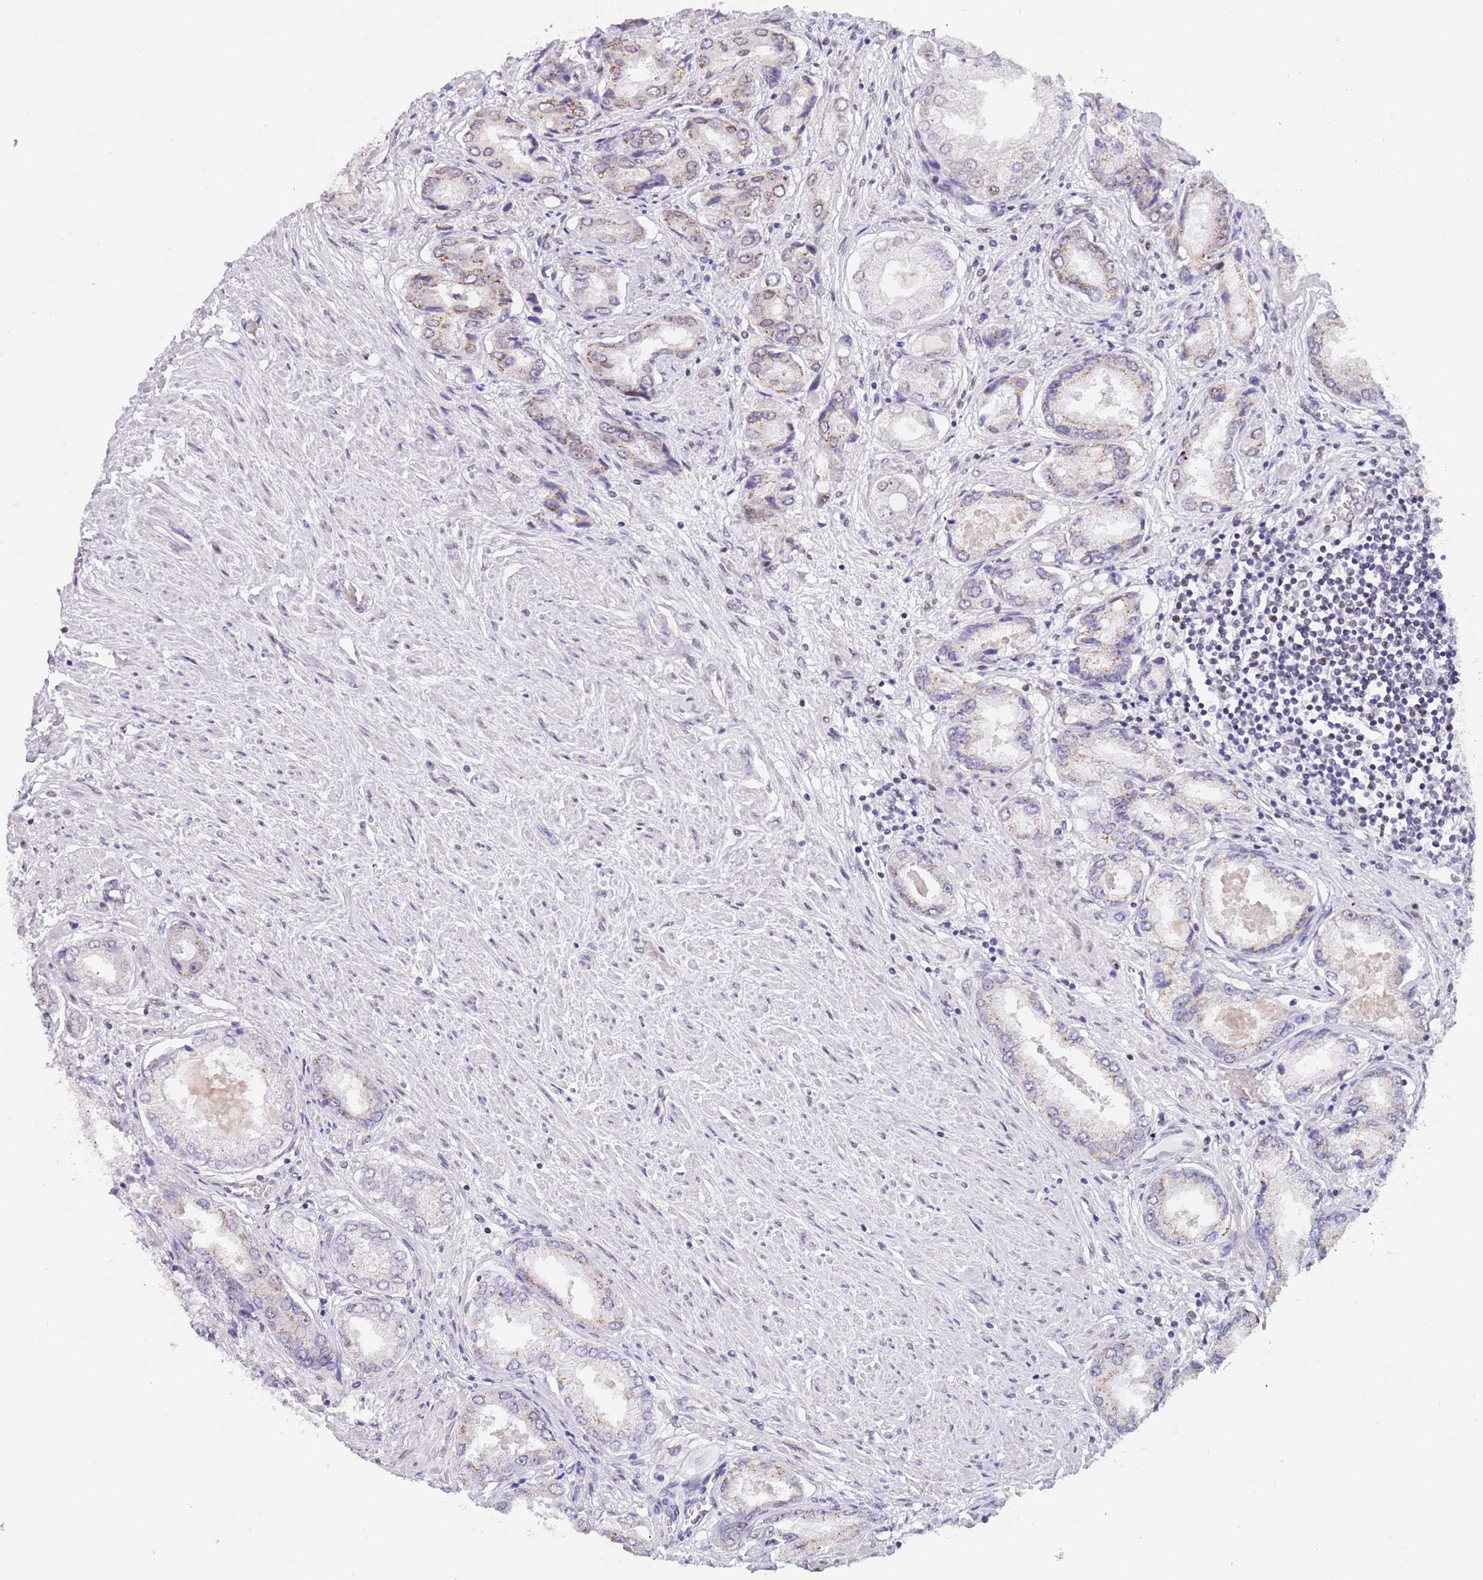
{"staining": {"intensity": "moderate", "quantity": "<25%", "location": "cytoplasmic/membranous"}, "tissue": "prostate cancer", "cell_type": "Tumor cells", "image_type": "cancer", "snomed": [{"axis": "morphology", "description": "Adenocarcinoma, High grade"}, {"axis": "topography", "description": "Prostate"}], "caption": "Adenocarcinoma (high-grade) (prostate) stained with immunohistochemistry (IHC) demonstrates moderate cytoplasmic/membranous positivity in about <25% of tumor cells. (DAB (3,3'-diaminobenzidine) IHC, brown staining for protein, blue staining for nuclei).", "gene": "KLHDC2", "patient": {"sex": "male", "age": 68}}